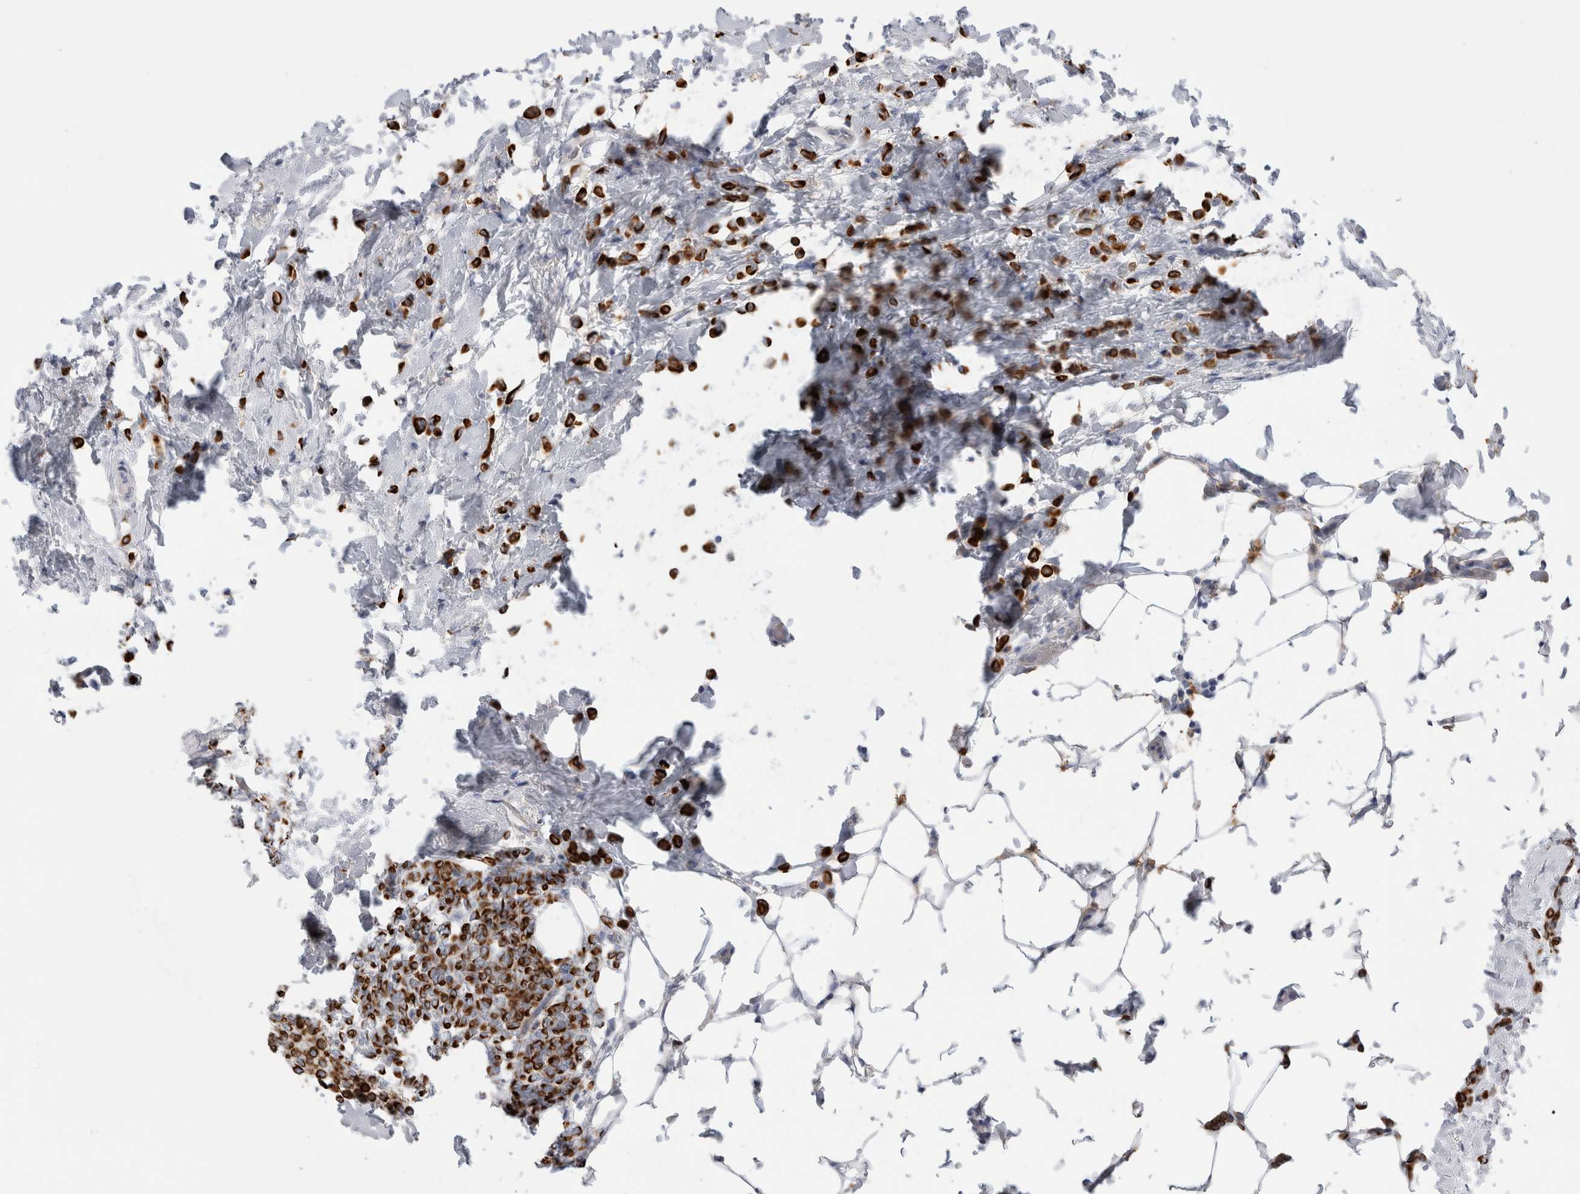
{"staining": {"intensity": "strong", "quantity": ">75%", "location": "cytoplasmic/membranous"}, "tissue": "breast cancer", "cell_type": "Tumor cells", "image_type": "cancer", "snomed": [{"axis": "morphology", "description": "Lobular carcinoma"}, {"axis": "topography", "description": "Breast"}], "caption": "Brown immunohistochemical staining in breast lobular carcinoma reveals strong cytoplasmic/membranous staining in about >75% of tumor cells. The protein of interest is shown in brown color, while the nuclei are stained blue.", "gene": "SLC20A2", "patient": {"sex": "female", "age": 50}}